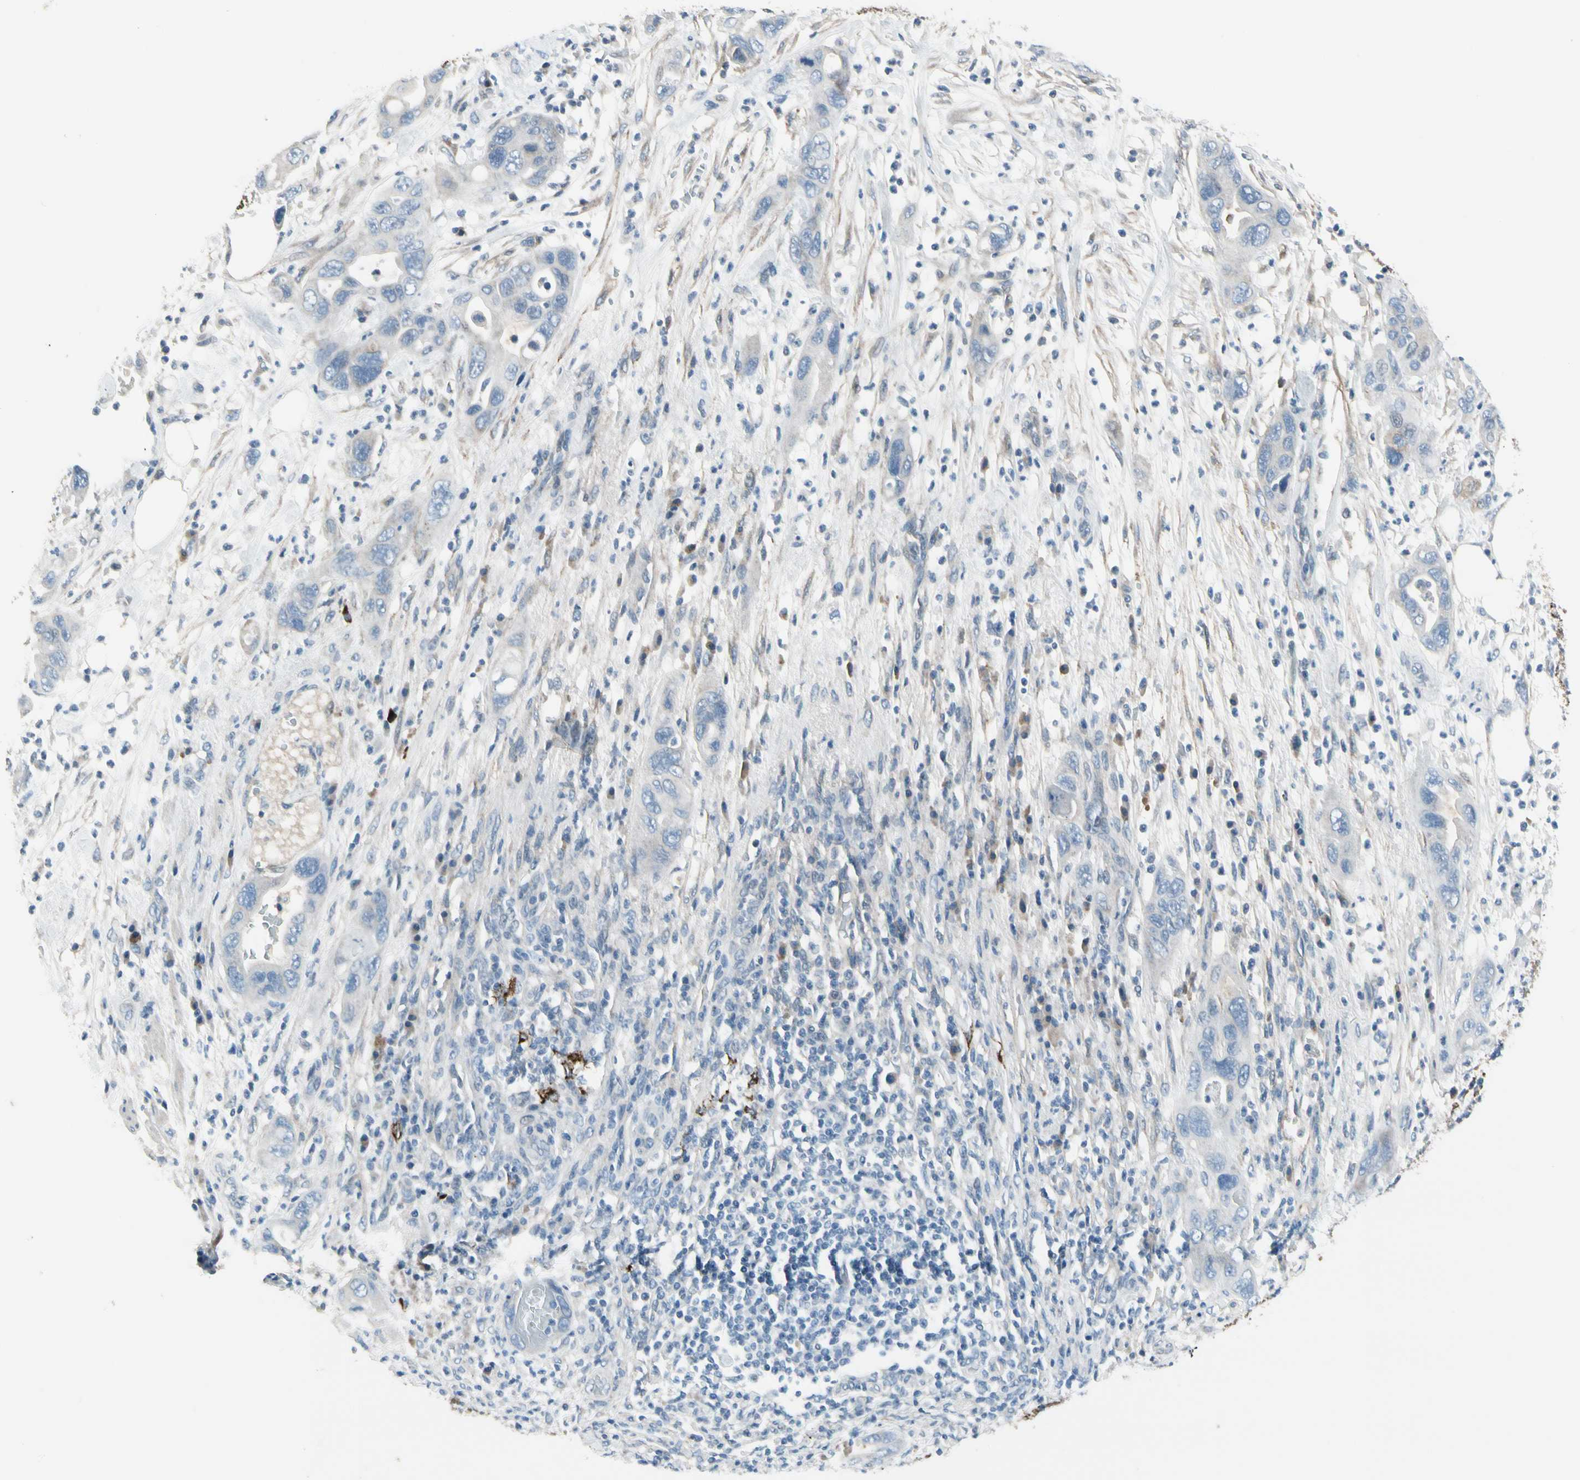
{"staining": {"intensity": "negative", "quantity": "none", "location": "none"}, "tissue": "pancreatic cancer", "cell_type": "Tumor cells", "image_type": "cancer", "snomed": [{"axis": "morphology", "description": "Adenocarcinoma, NOS"}, {"axis": "topography", "description": "Pancreas"}], "caption": "Tumor cells are negative for protein expression in human pancreatic cancer. (Brightfield microscopy of DAB (3,3'-diaminobenzidine) immunohistochemistry at high magnification).", "gene": "PIGR", "patient": {"sex": "female", "age": 71}}